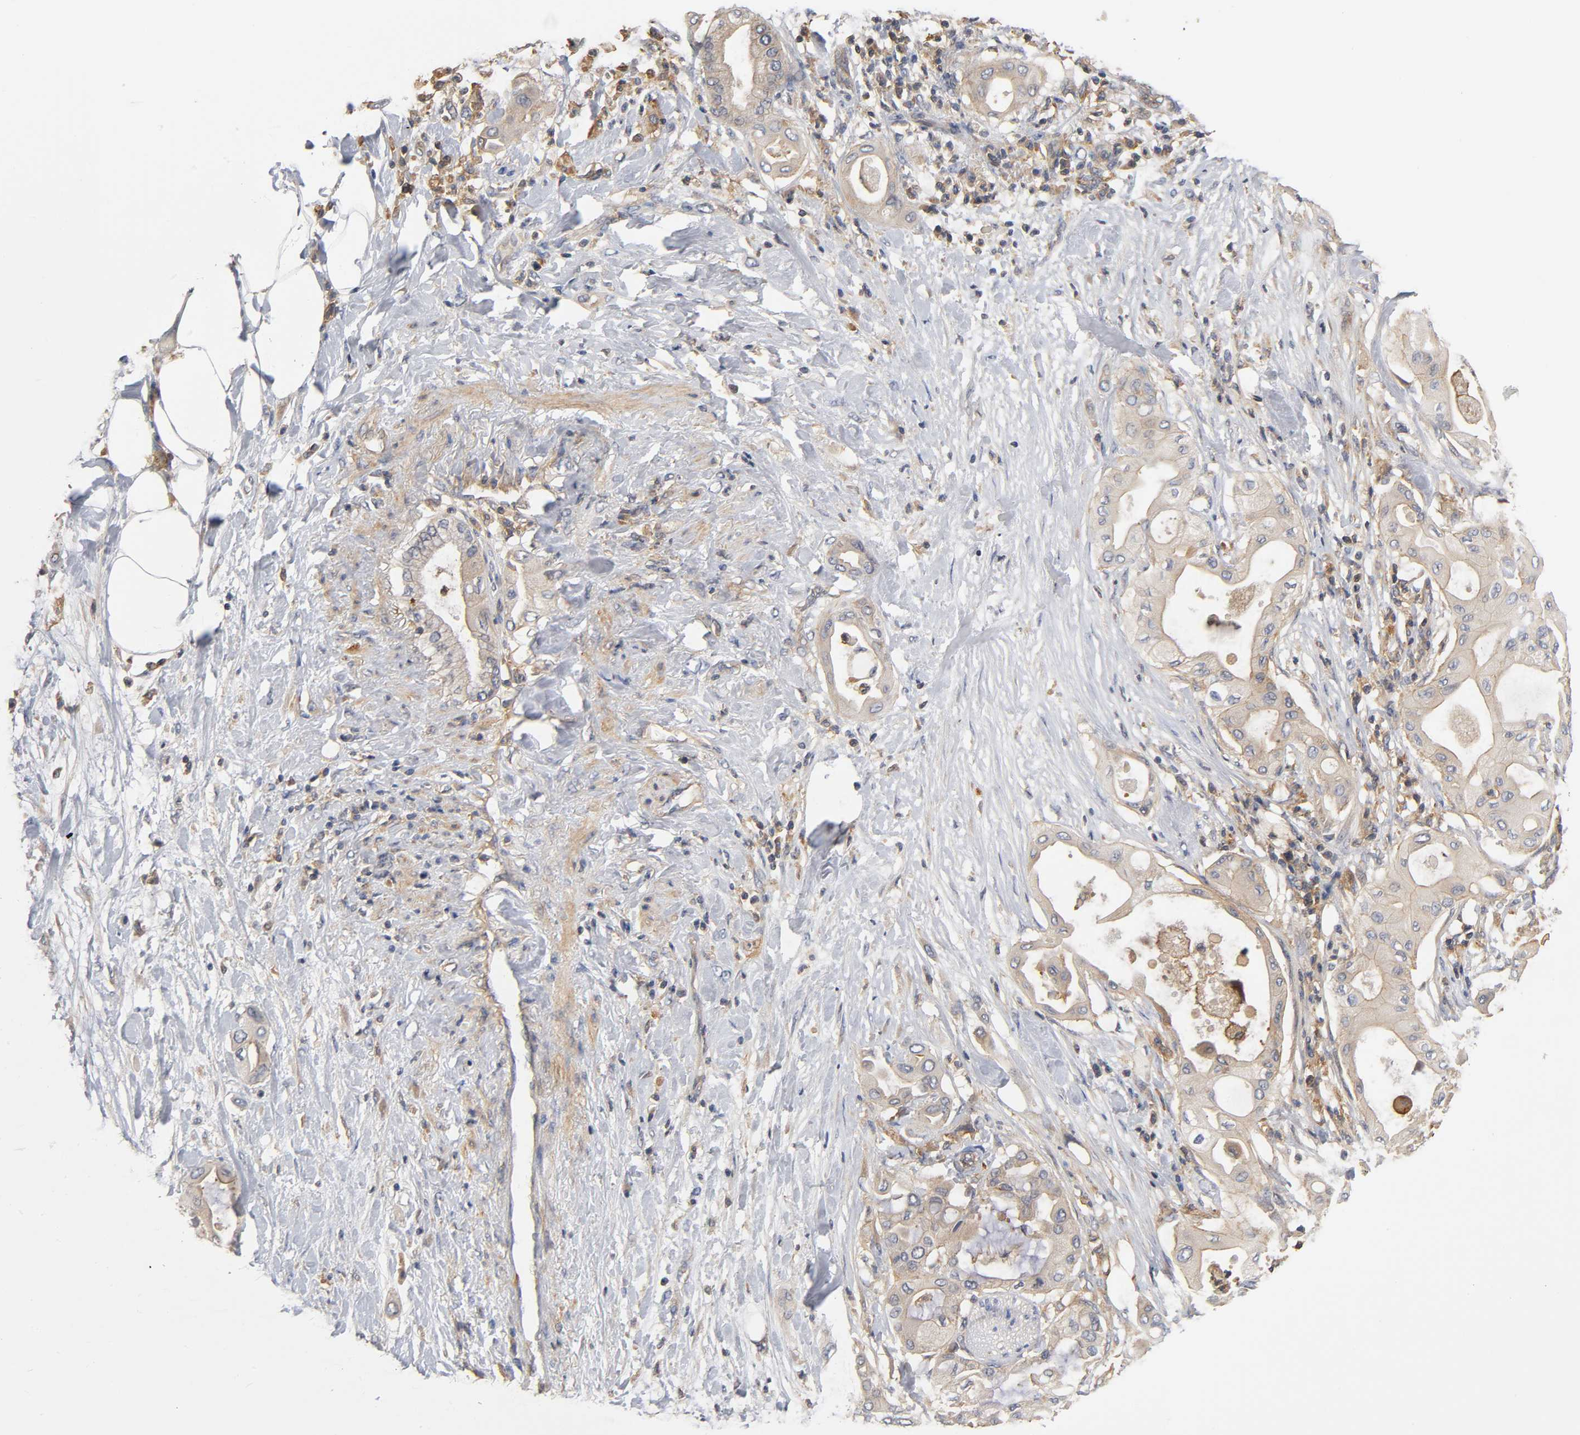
{"staining": {"intensity": "moderate", "quantity": ">75%", "location": "cytoplasmic/membranous"}, "tissue": "pancreatic cancer", "cell_type": "Tumor cells", "image_type": "cancer", "snomed": [{"axis": "morphology", "description": "Adenocarcinoma, NOS"}, {"axis": "morphology", "description": "Adenocarcinoma, metastatic, NOS"}, {"axis": "topography", "description": "Lymph node"}, {"axis": "topography", "description": "Pancreas"}, {"axis": "topography", "description": "Duodenum"}], "caption": "A medium amount of moderate cytoplasmic/membranous positivity is seen in approximately >75% of tumor cells in adenocarcinoma (pancreatic) tissue.", "gene": "ACTR2", "patient": {"sex": "female", "age": 64}}